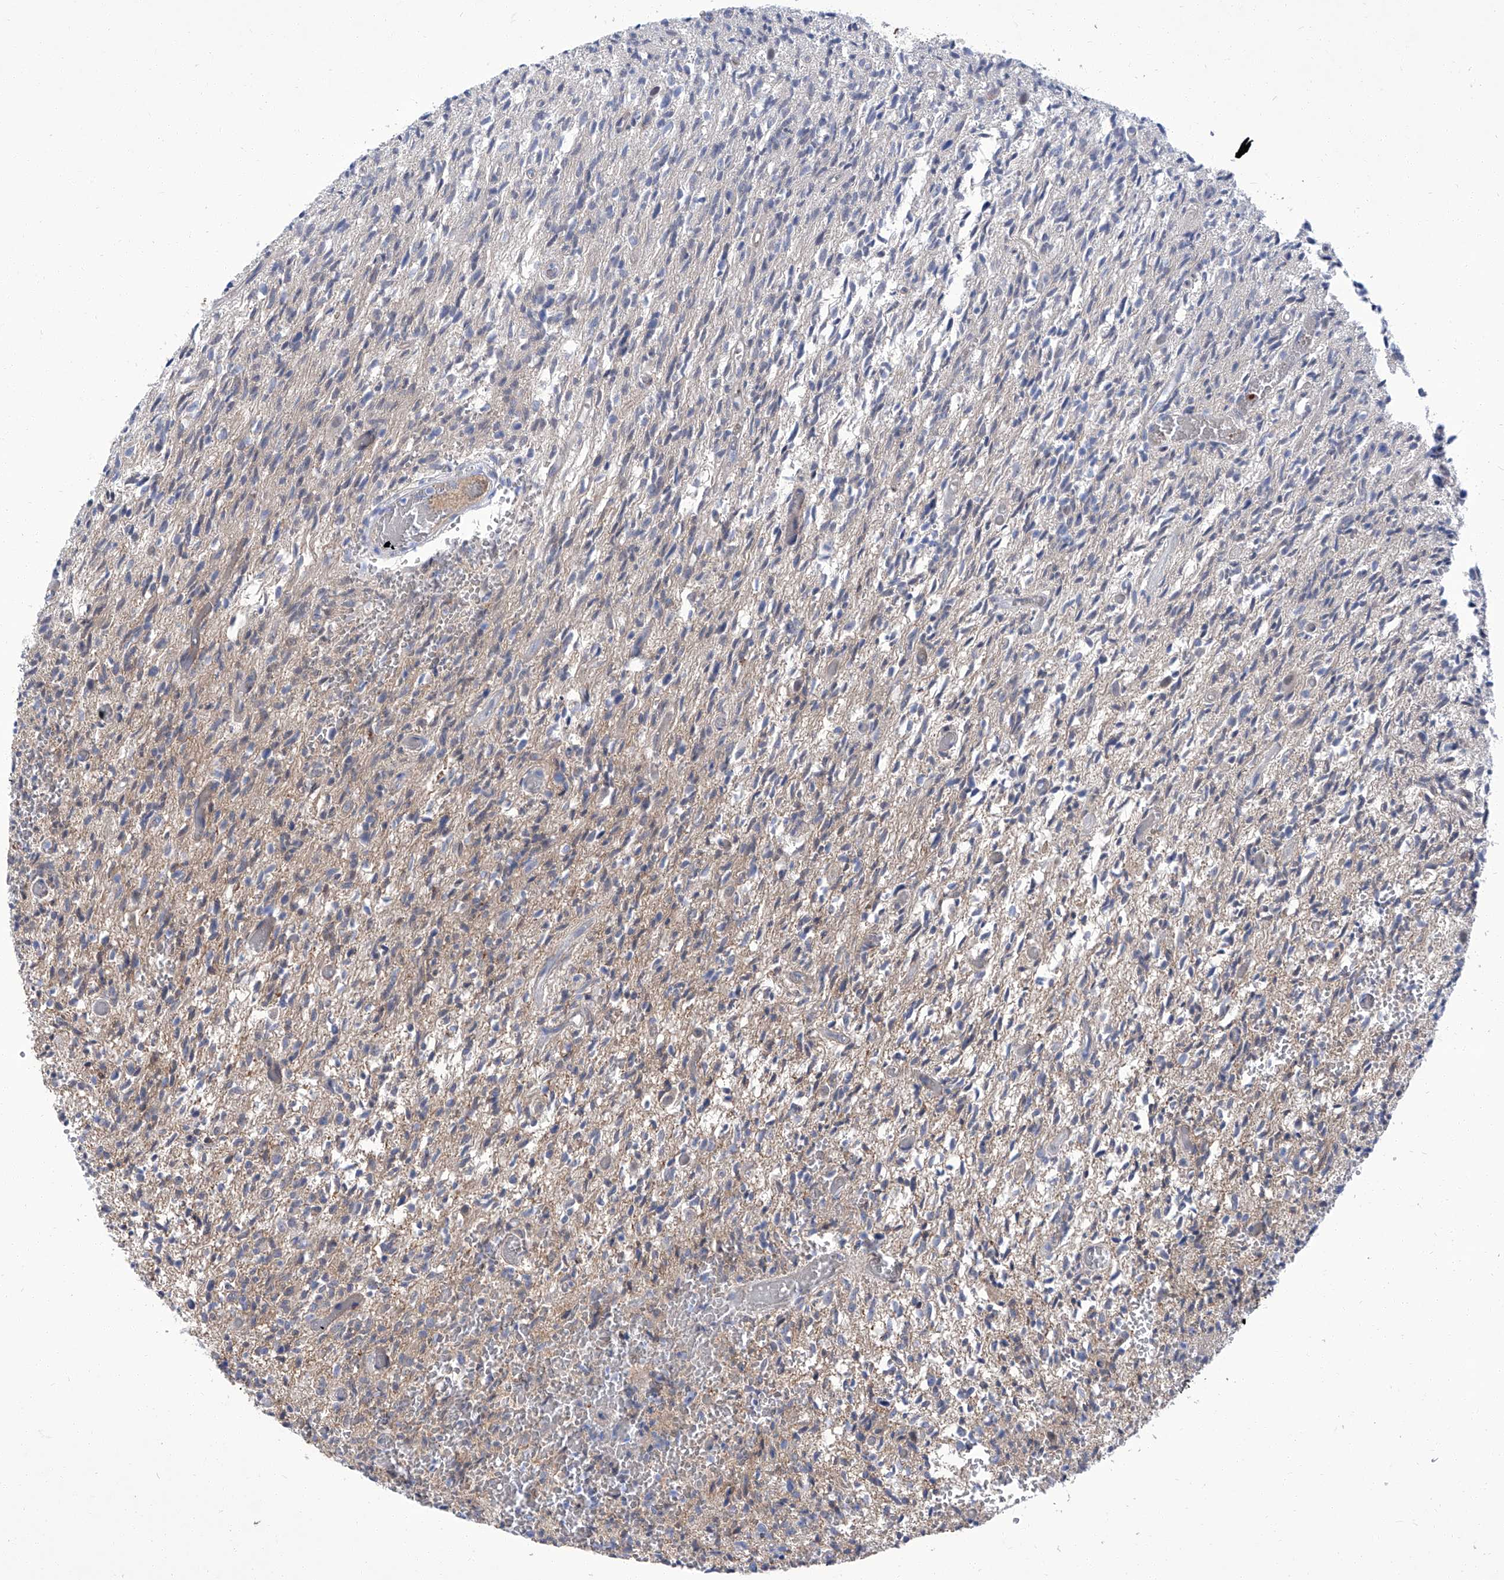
{"staining": {"intensity": "negative", "quantity": "none", "location": "none"}, "tissue": "glioma", "cell_type": "Tumor cells", "image_type": "cancer", "snomed": [{"axis": "morphology", "description": "Glioma, malignant, High grade"}, {"axis": "topography", "description": "Brain"}], "caption": "Glioma stained for a protein using IHC displays no positivity tumor cells.", "gene": "PARD3", "patient": {"sex": "female", "age": 57}}